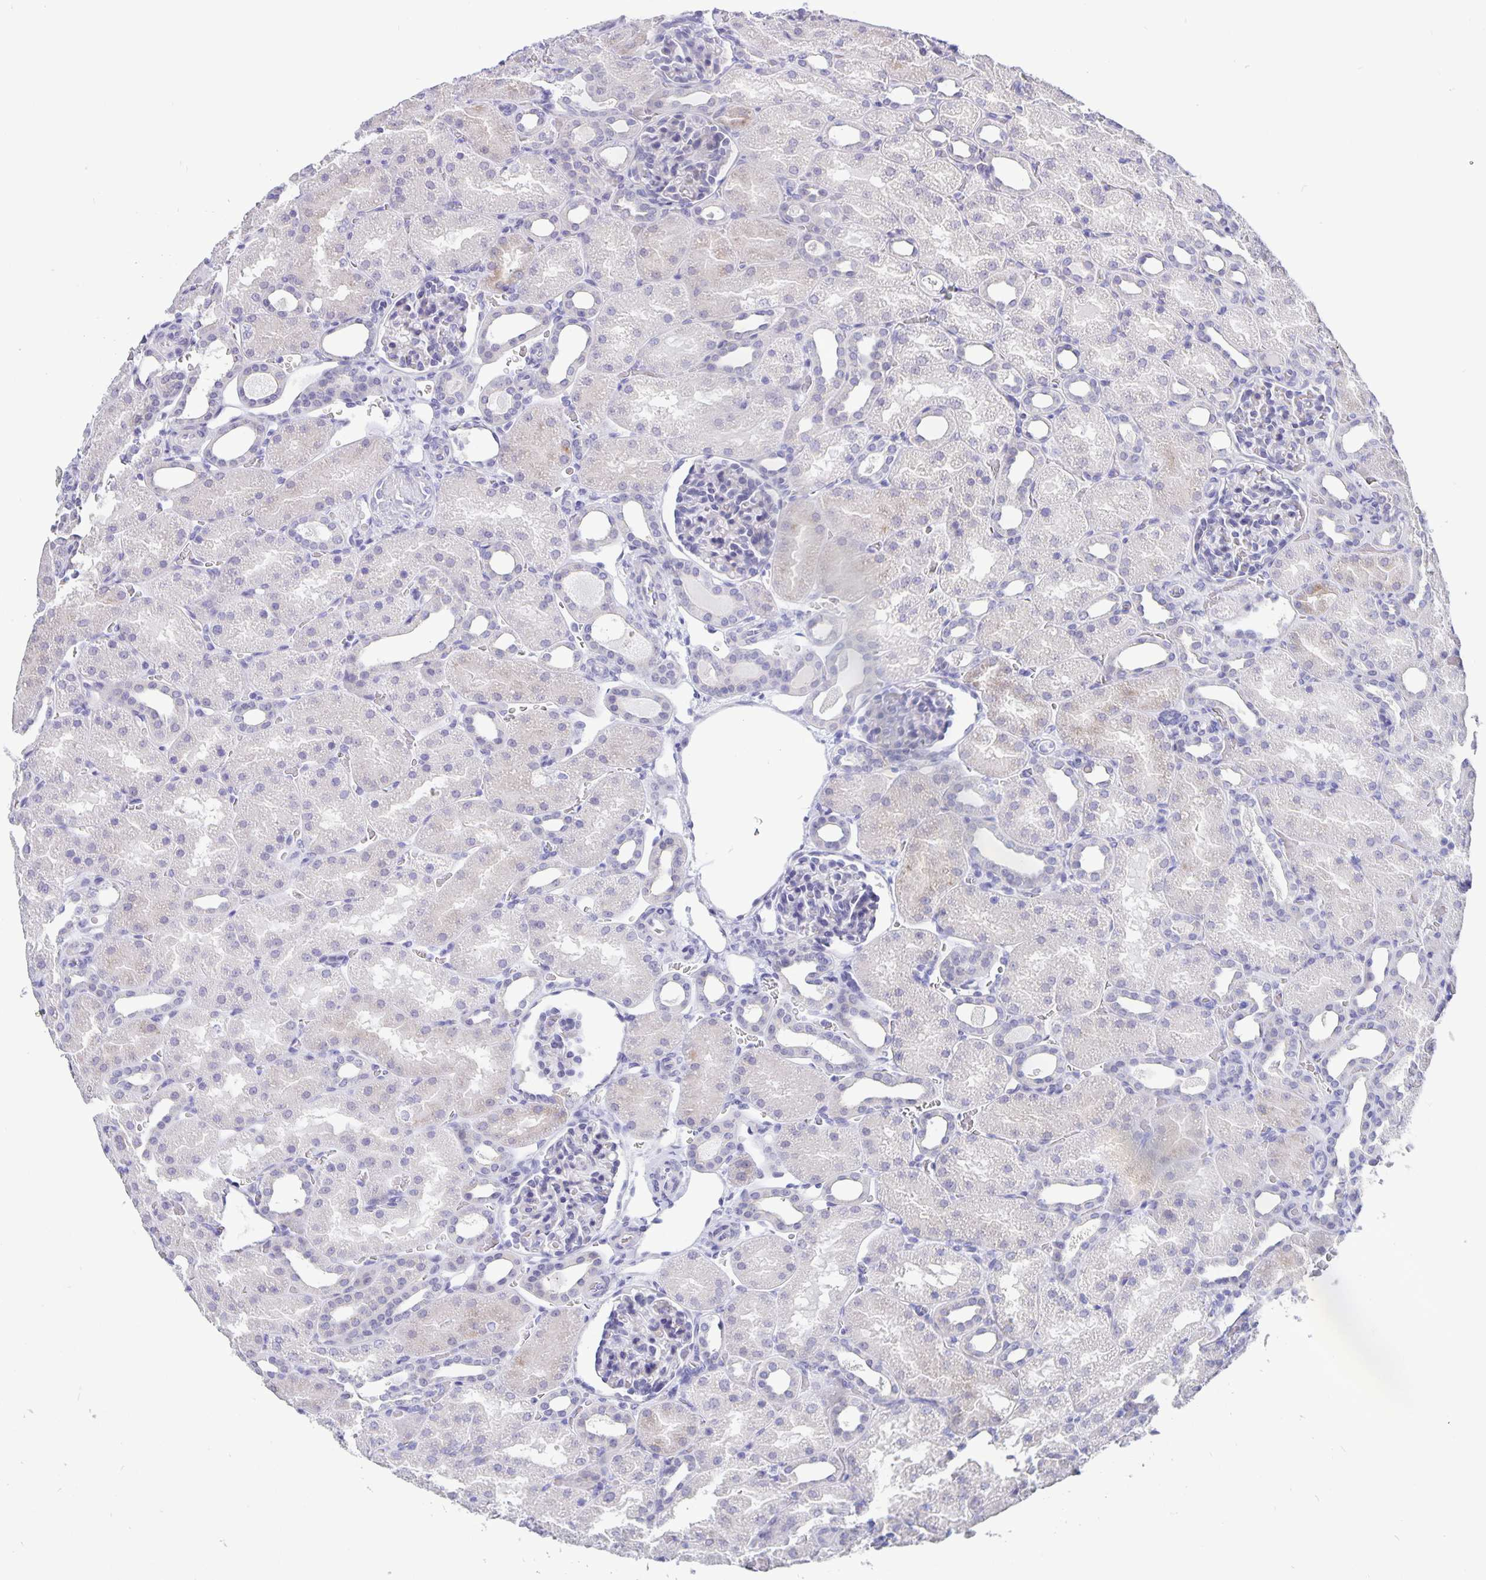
{"staining": {"intensity": "negative", "quantity": "none", "location": "none"}, "tissue": "kidney", "cell_type": "Cells in glomeruli", "image_type": "normal", "snomed": [{"axis": "morphology", "description": "Normal tissue, NOS"}, {"axis": "topography", "description": "Kidney"}], "caption": "High magnification brightfield microscopy of benign kidney stained with DAB (brown) and counterstained with hematoxylin (blue): cells in glomeruli show no significant expression.", "gene": "ERMN", "patient": {"sex": "male", "age": 2}}